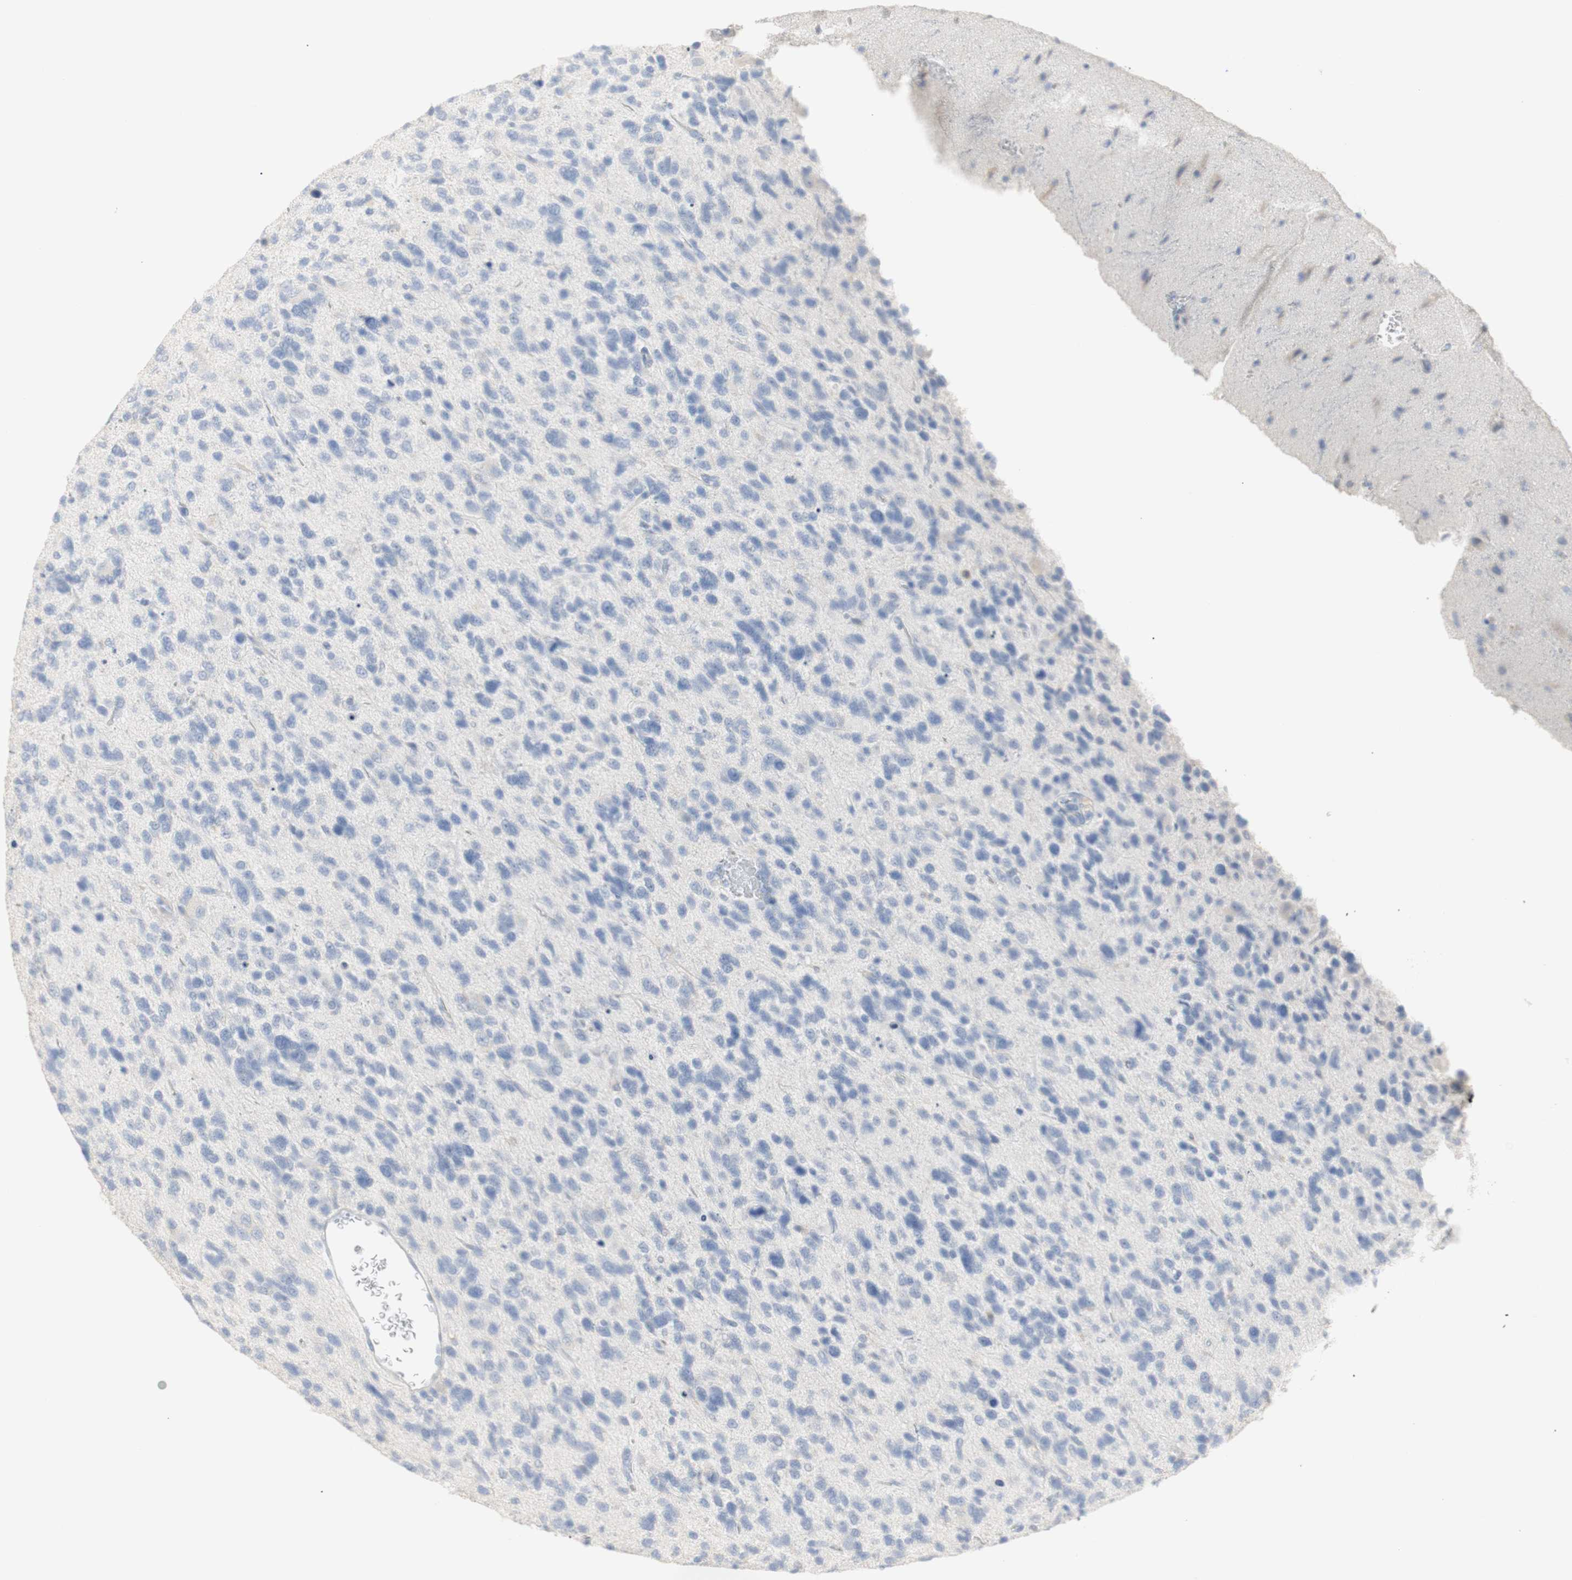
{"staining": {"intensity": "negative", "quantity": "none", "location": "none"}, "tissue": "glioma", "cell_type": "Tumor cells", "image_type": "cancer", "snomed": [{"axis": "morphology", "description": "Glioma, malignant, High grade"}, {"axis": "topography", "description": "Brain"}], "caption": "A histopathology image of malignant glioma (high-grade) stained for a protein displays no brown staining in tumor cells.", "gene": "B4GALNT3", "patient": {"sex": "female", "age": 58}}